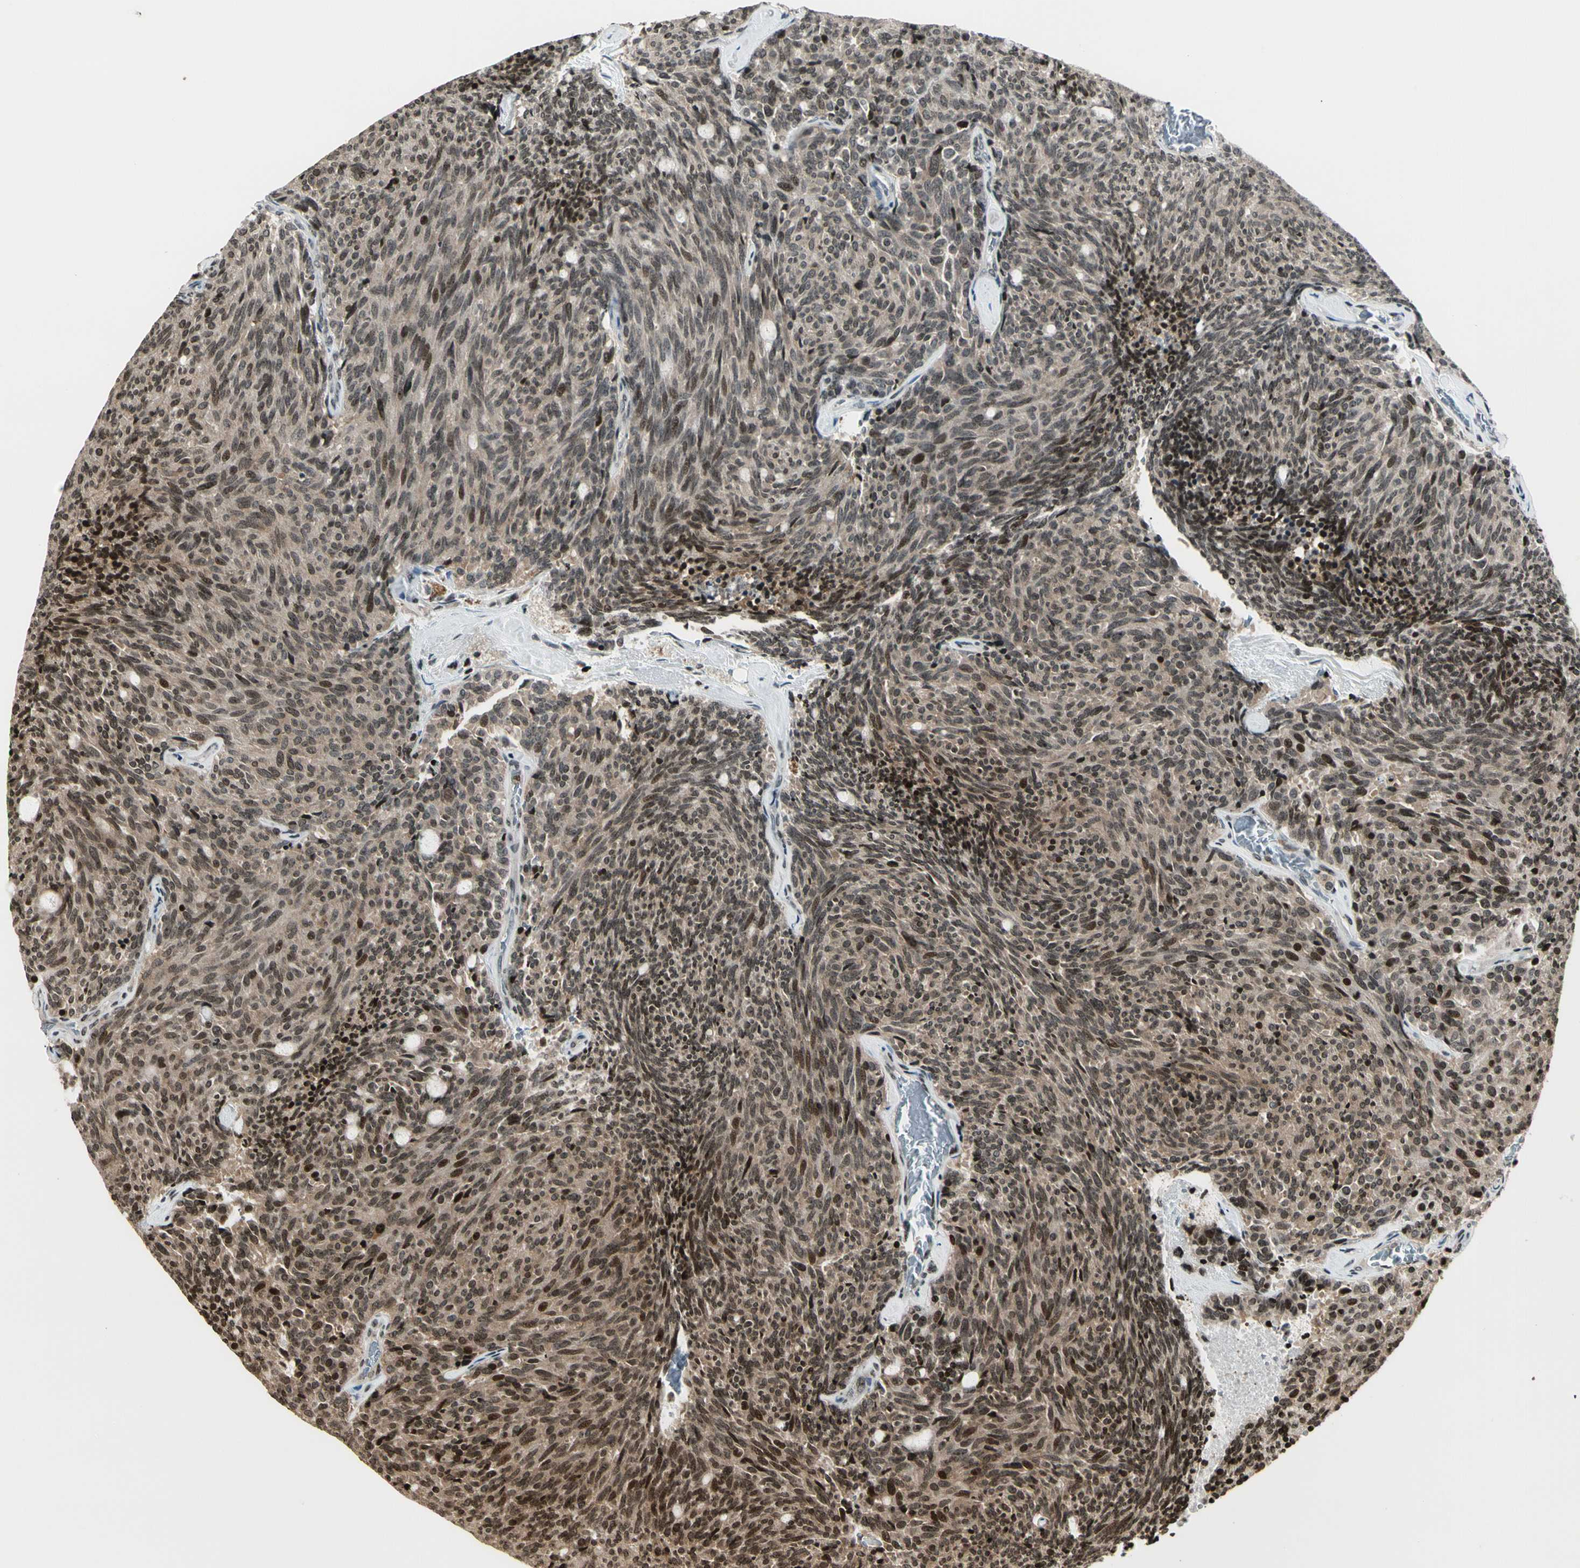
{"staining": {"intensity": "moderate", "quantity": "25%-75%", "location": "nuclear"}, "tissue": "carcinoid", "cell_type": "Tumor cells", "image_type": "cancer", "snomed": [{"axis": "morphology", "description": "Carcinoid, malignant, NOS"}, {"axis": "topography", "description": "Pancreas"}], "caption": "Immunohistochemical staining of human carcinoid demonstrates medium levels of moderate nuclear positivity in approximately 25%-75% of tumor cells.", "gene": "TSHZ3", "patient": {"sex": "female", "age": 54}}